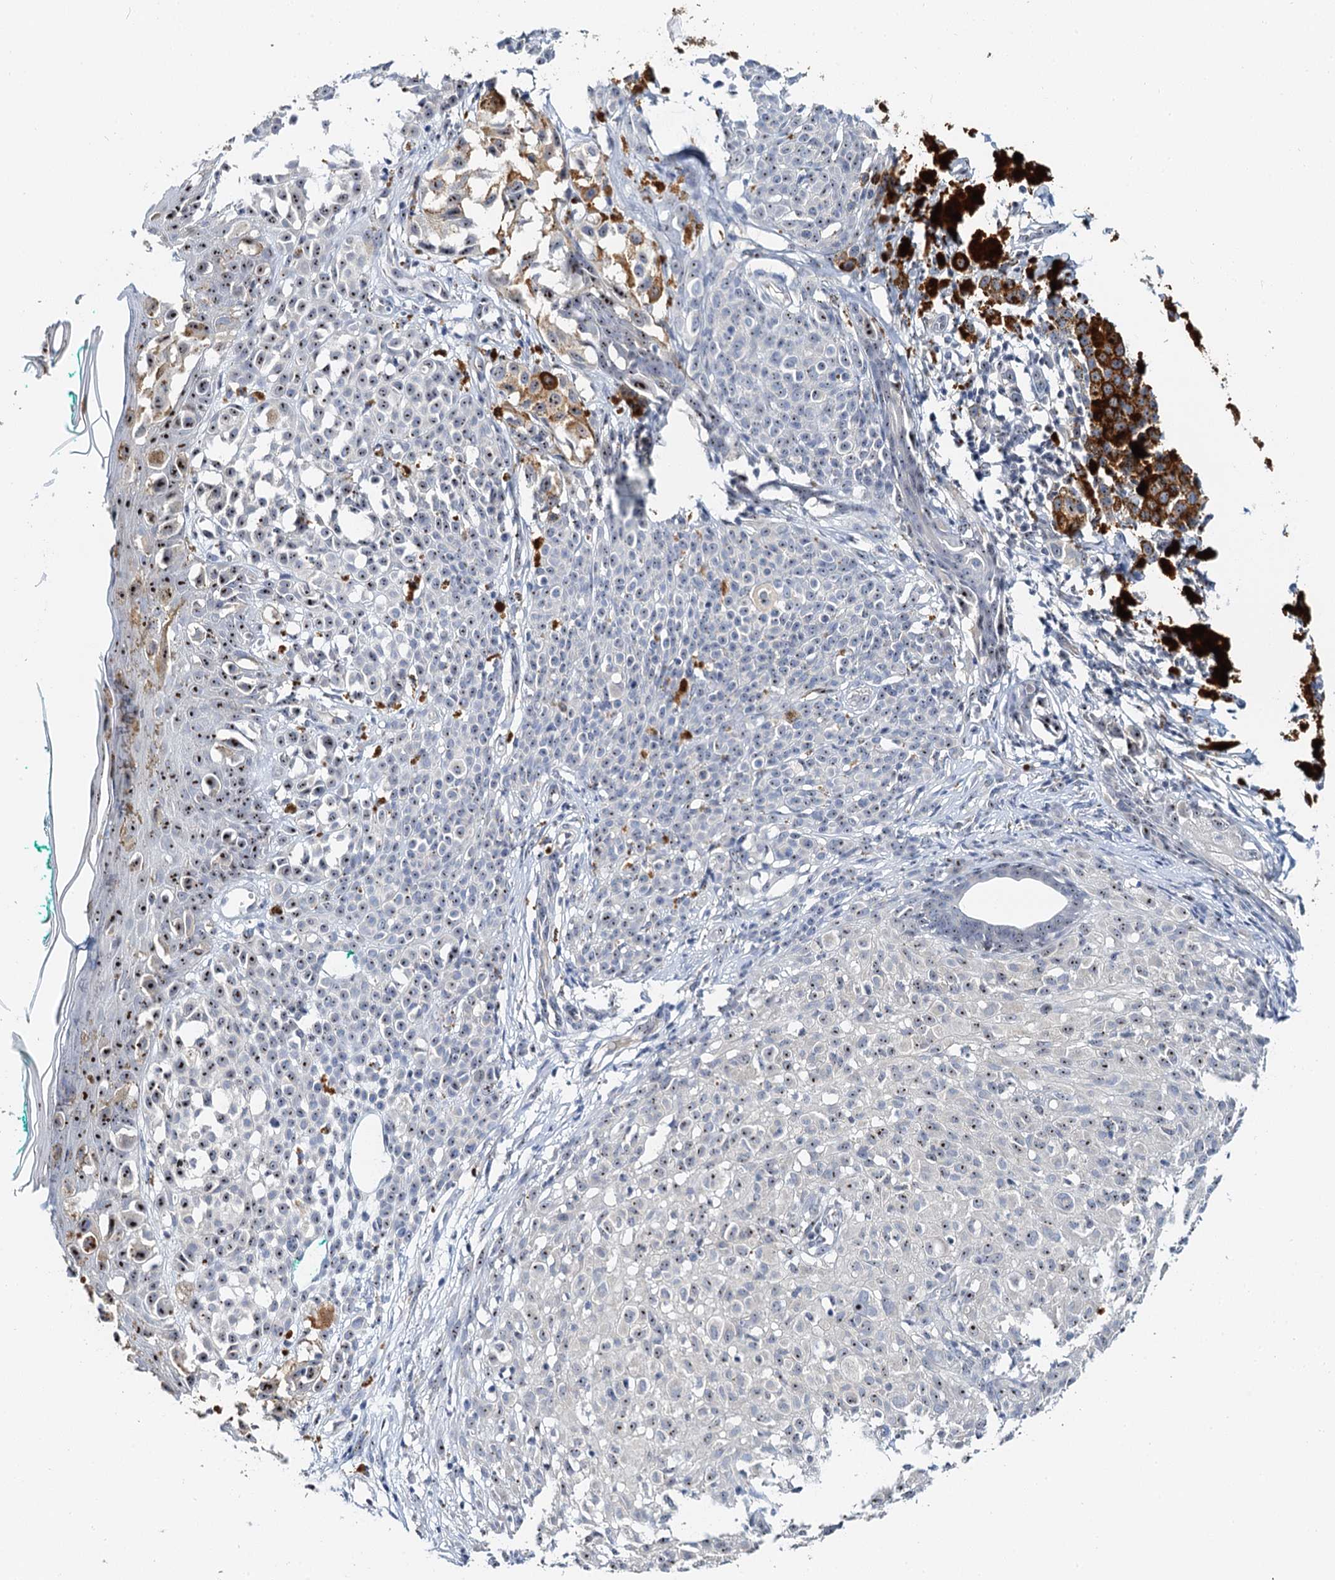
{"staining": {"intensity": "weak", "quantity": "25%-75%", "location": "nuclear"}, "tissue": "melanoma", "cell_type": "Tumor cells", "image_type": "cancer", "snomed": [{"axis": "morphology", "description": "Malignant melanoma, NOS"}, {"axis": "topography", "description": "Skin of leg"}], "caption": "The photomicrograph exhibits immunohistochemical staining of malignant melanoma. There is weak nuclear expression is present in about 25%-75% of tumor cells.", "gene": "NOP2", "patient": {"sex": "female", "age": 72}}